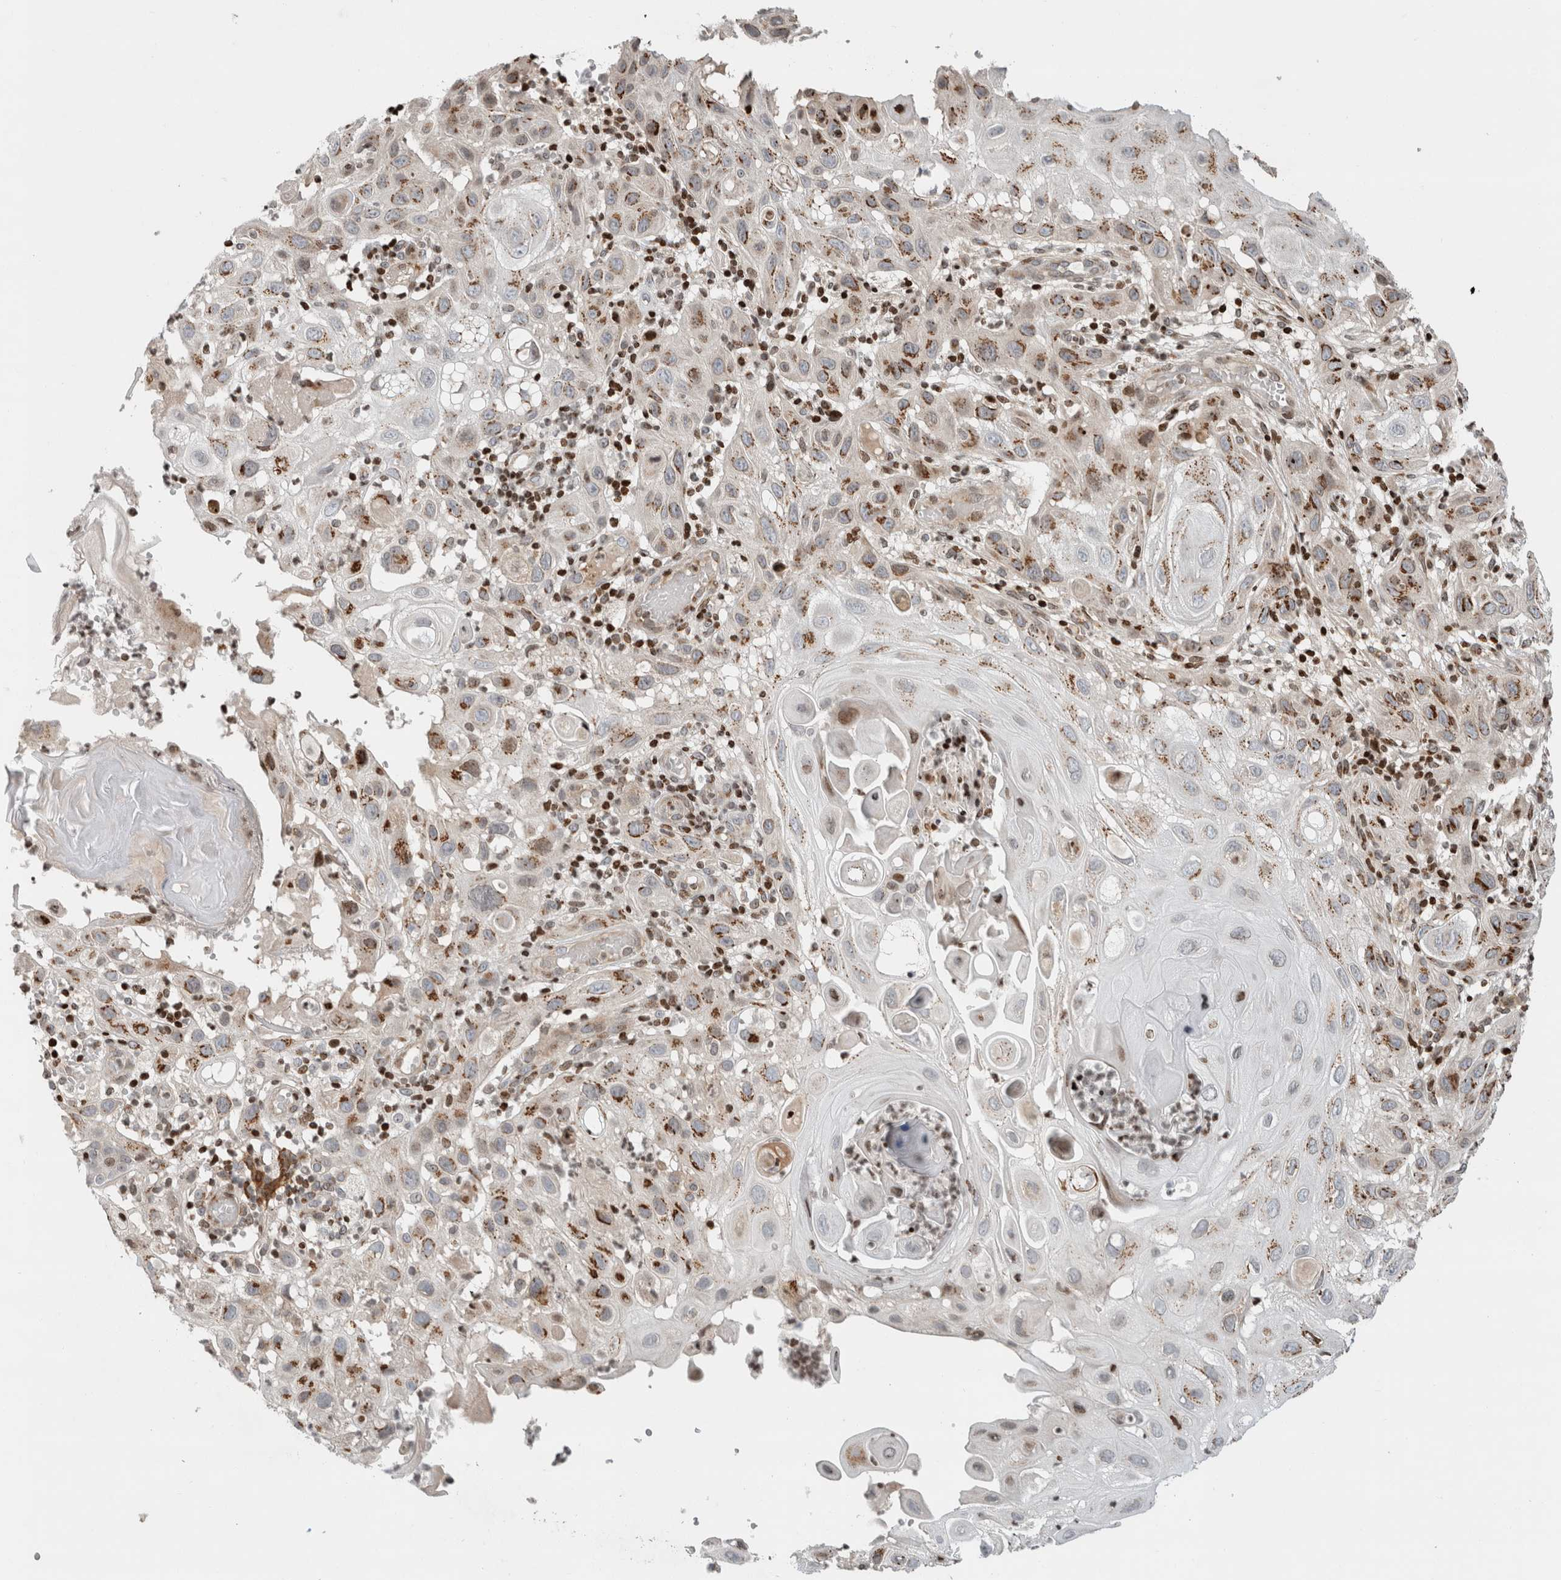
{"staining": {"intensity": "strong", "quantity": ">75%", "location": "cytoplasmic/membranous"}, "tissue": "skin cancer", "cell_type": "Tumor cells", "image_type": "cancer", "snomed": [{"axis": "morphology", "description": "Normal tissue, NOS"}, {"axis": "morphology", "description": "Squamous cell carcinoma, NOS"}, {"axis": "topography", "description": "Skin"}], "caption": "This is a histology image of IHC staining of skin cancer (squamous cell carcinoma), which shows strong staining in the cytoplasmic/membranous of tumor cells.", "gene": "GINS4", "patient": {"sex": "female", "age": 96}}